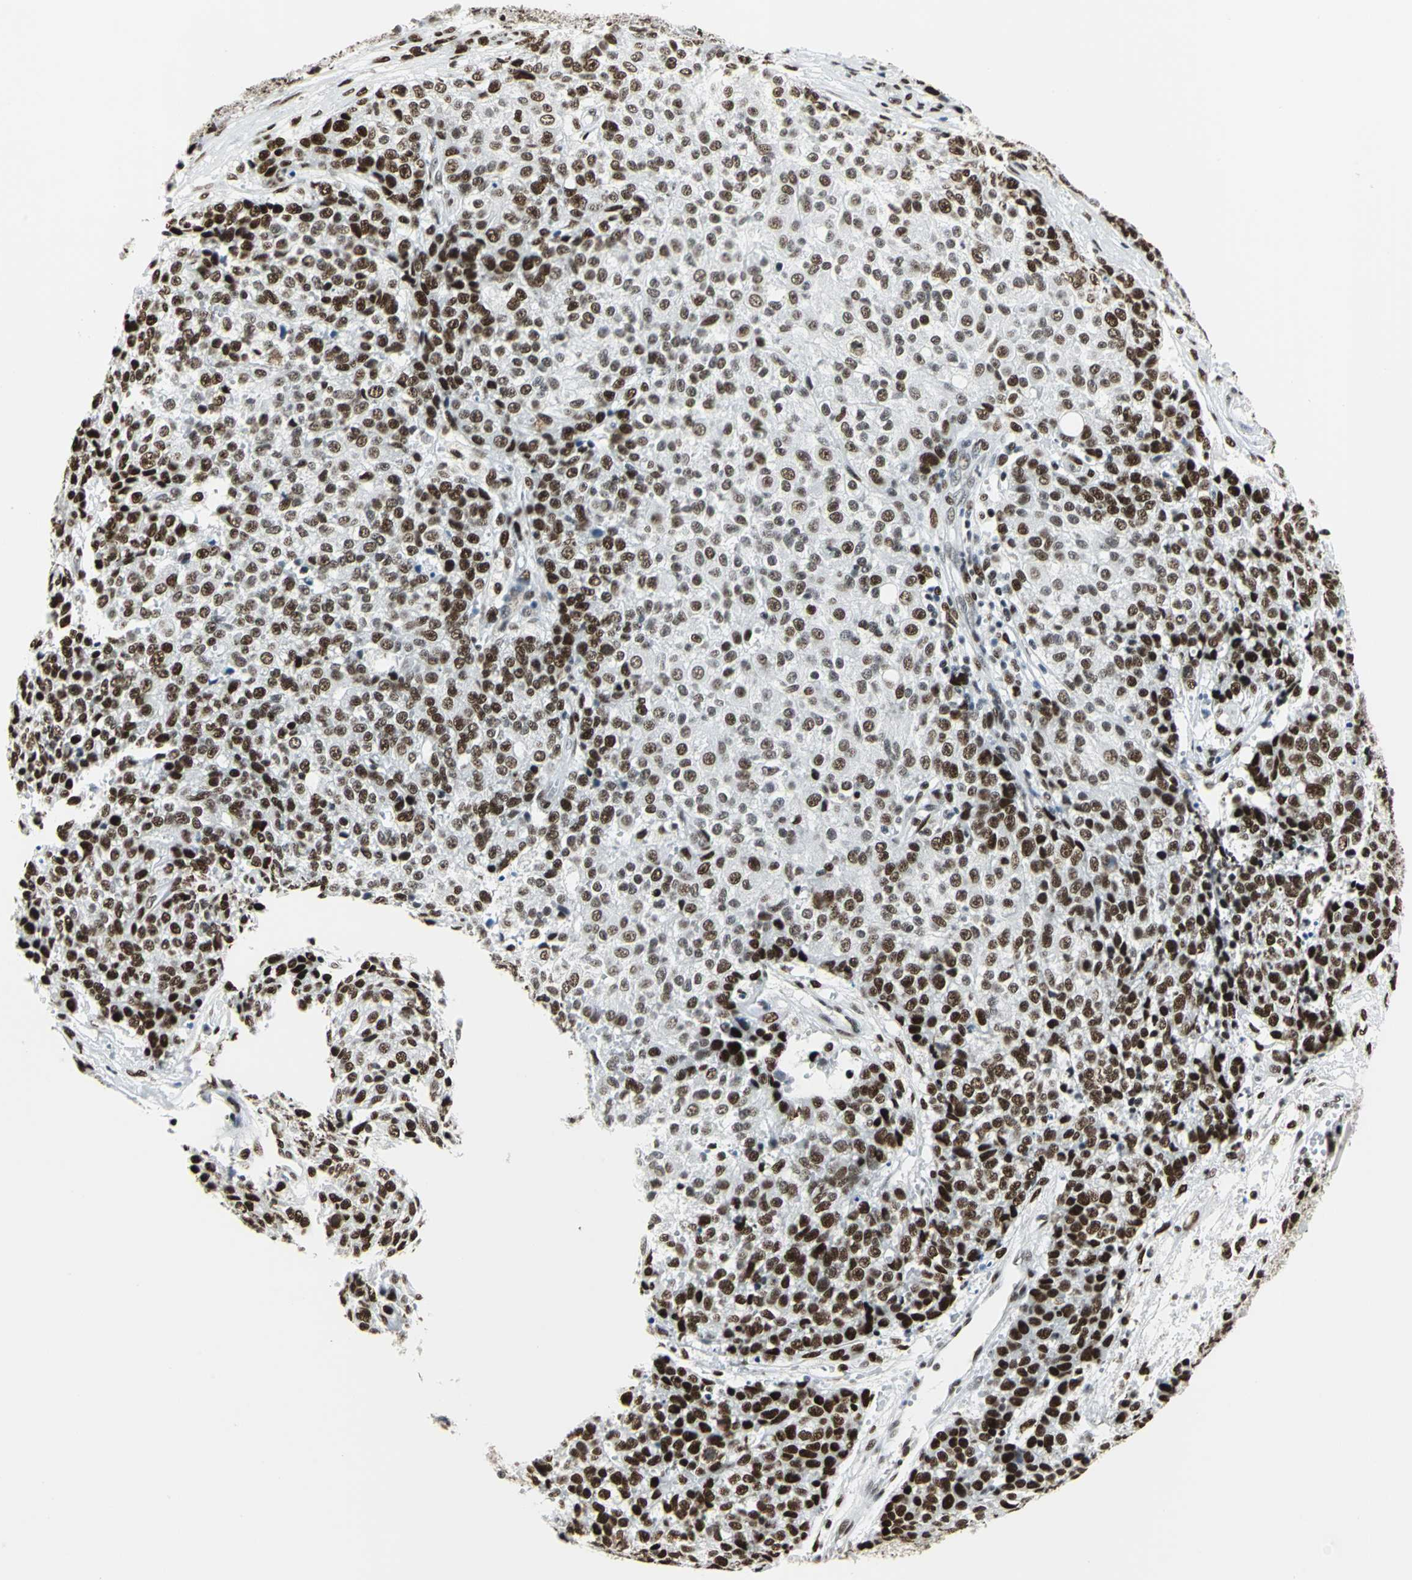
{"staining": {"intensity": "strong", "quantity": ">75%", "location": "nuclear"}, "tissue": "ovarian cancer", "cell_type": "Tumor cells", "image_type": "cancer", "snomed": [{"axis": "morphology", "description": "Carcinoma, endometroid"}, {"axis": "topography", "description": "Ovary"}], "caption": "A high amount of strong nuclear expression is seen in approximately >75% of tumor cells in ovarian cancer tissue.", "gene": "HDAC2", "patient": {"sex": "female", "age": 42}}